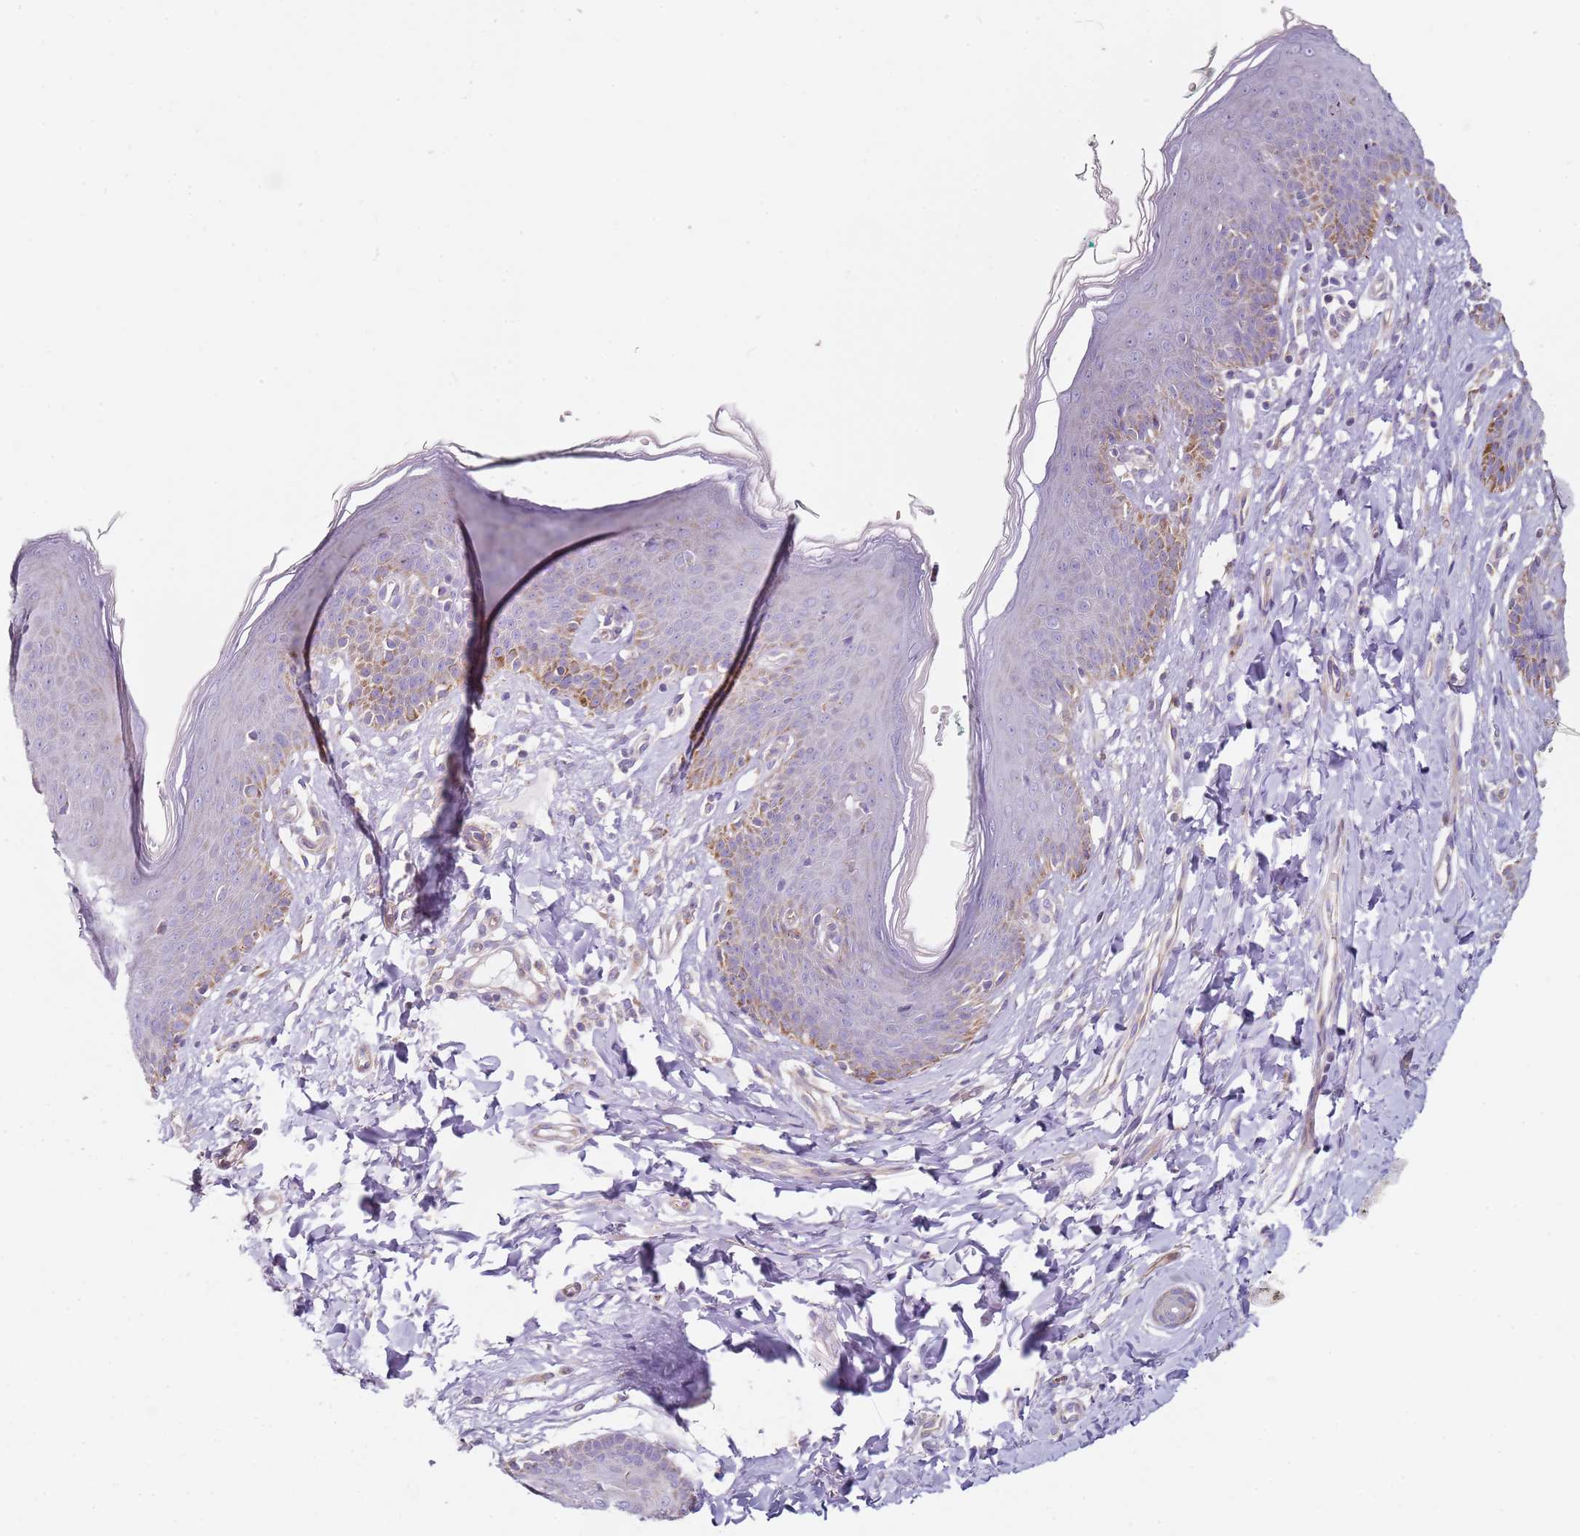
{"staining": {"intensity": "moderate", "quantity": "25%-75%", "location": "cytoplasmic/membranous"}, "tissue": "skin", "cell_type": "Epidermal cells", "image_type": "normal", "snomed": [{"axis": "morphology", "description": "Normal tissue, NOS"}, {"axis": "topography", "description": "Vulva"}], "caption": "Immunohistochemical staining of benign skin shows medium levels of moderate cytoplasmic/membranous staining in approximately 25%-75% of epidermal cells.", "gene": "ALS2", "patient": {"sex": "female", "age": 66}}